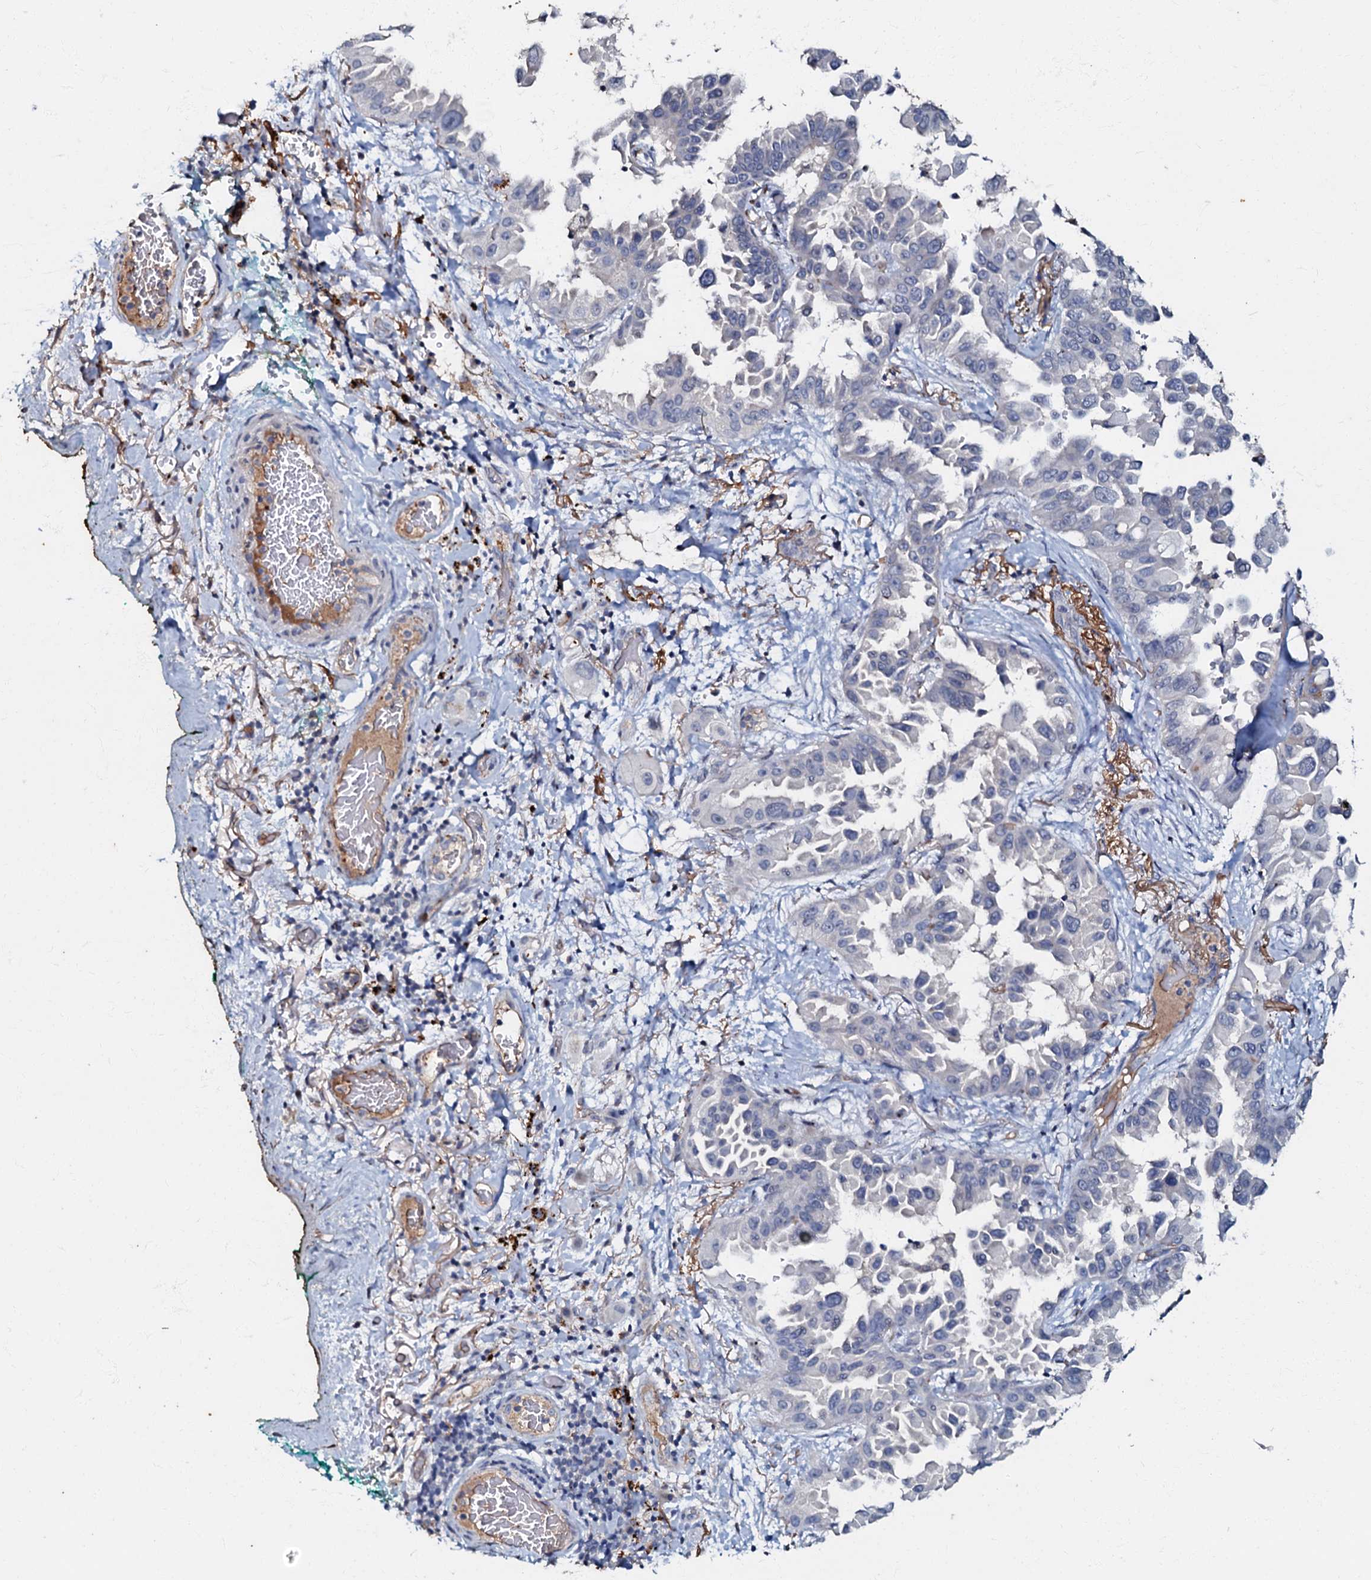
{"staining": {"intensity": "negative", "quantity": "none", "location": "none"}, "tissue": "lung cancer", "cell_type": "Tumor cells", "image_type": "cancer", "snomed": [{"axis": "morphology", "description": "Adenocarcinoma, NOS"}, {"axis": "topography", "description": "Lung"}], "caption": "There is no significant expression in tumor cells of lung adenocarcinoma.", "gene": "MANSC4", "patient": {"sex": "female", "age": 67}}